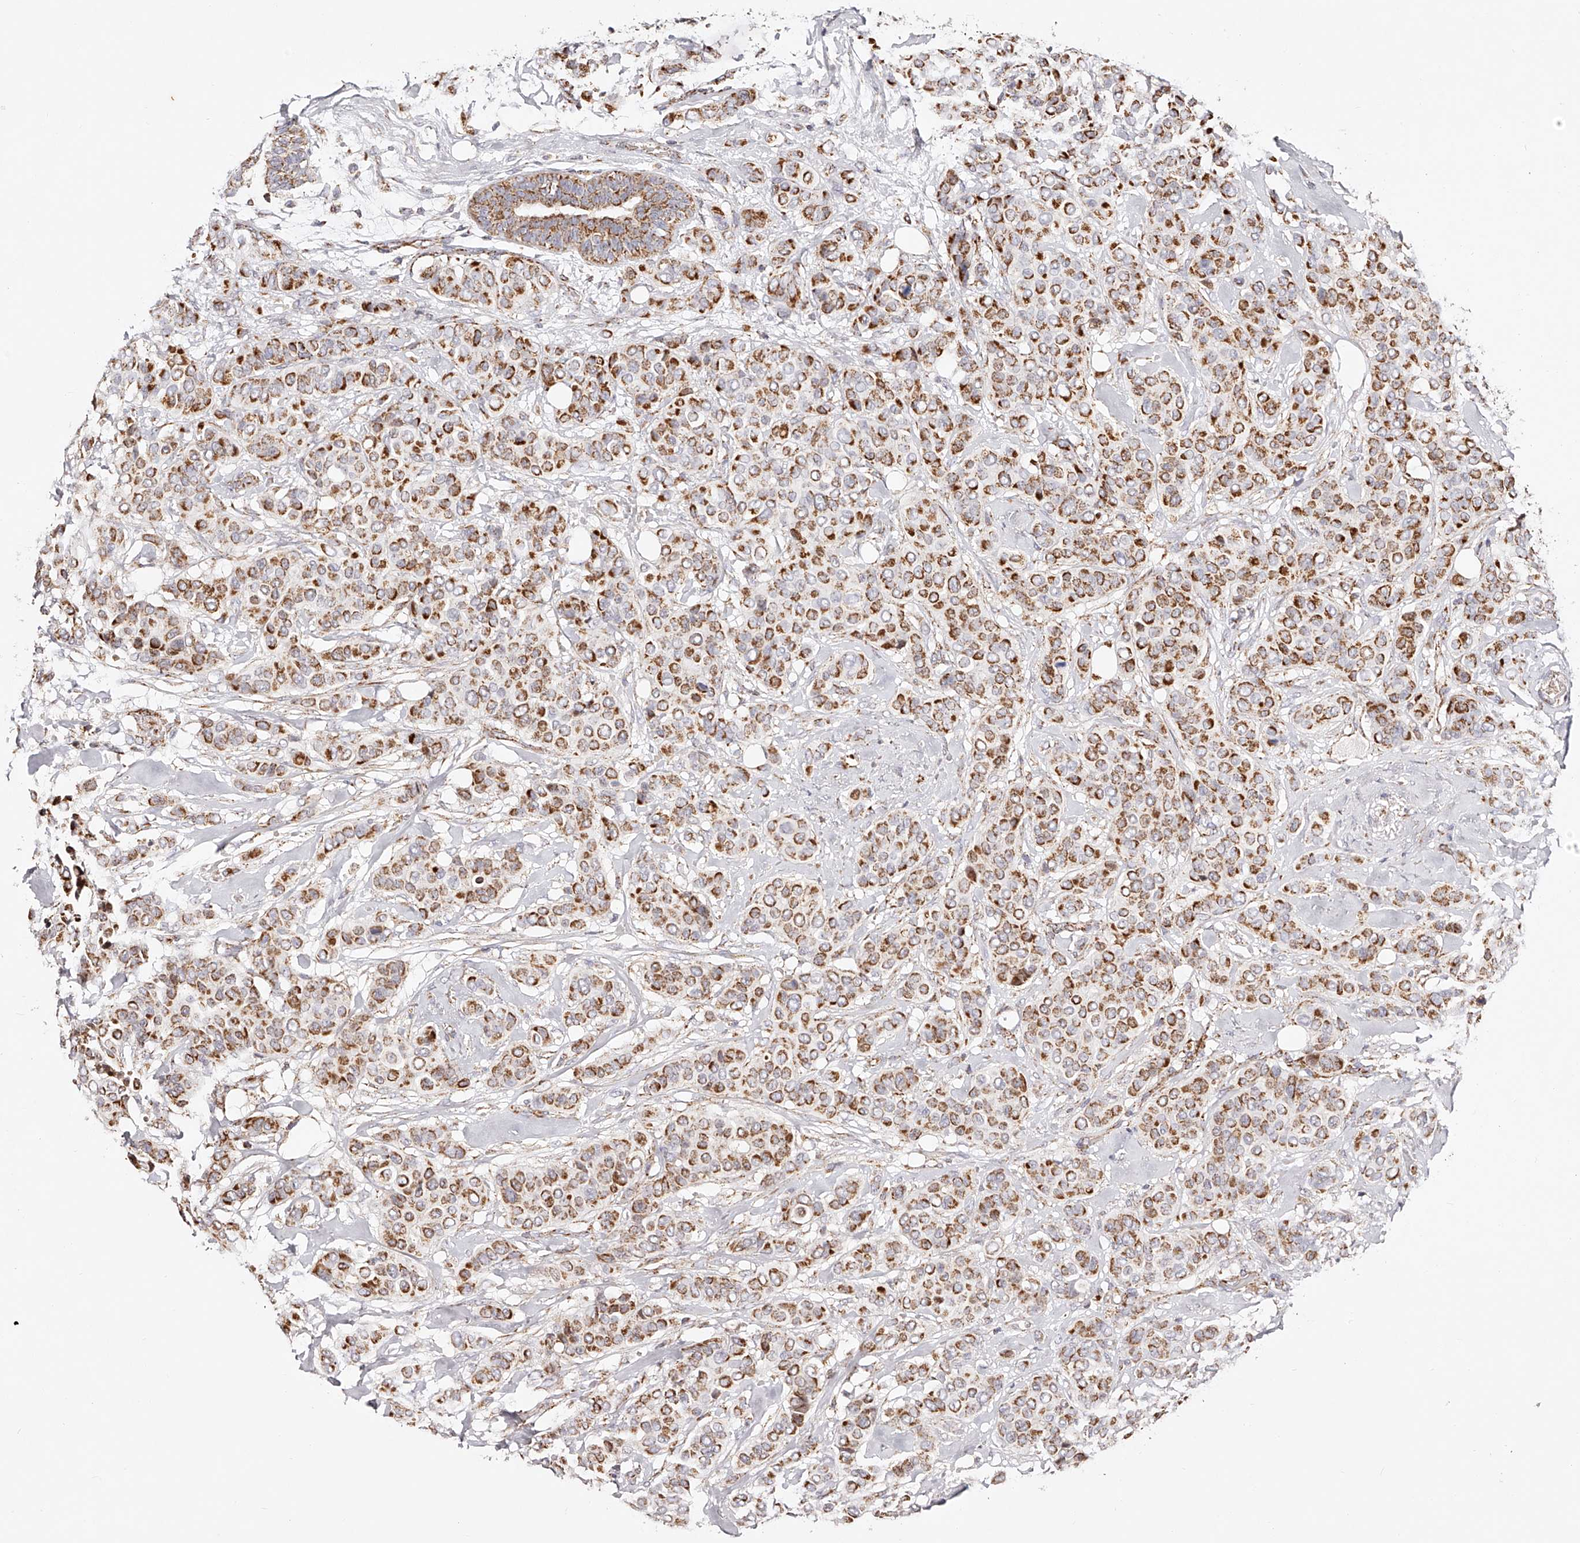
{"staining": {"intensity": "moderate", "quantity": ">75%", "location": "cytoplasmic/membranous"}, "tissue": "breast cancer", "cell_type": "Tumor cells", "image_type": "cancer", "snomed": [{"axis": "morphology", "description": "Lobular carcinoma"}, {"axis": "topography", "description": "Breast"}], "caption": "Protein staining by IHC exhibits moderate cytoplasmic/membranous expression in about >75% of tumor cells in breast cancer.", "gene": "NDUFV3", "patient": {"sex": "female", "age": 51}}